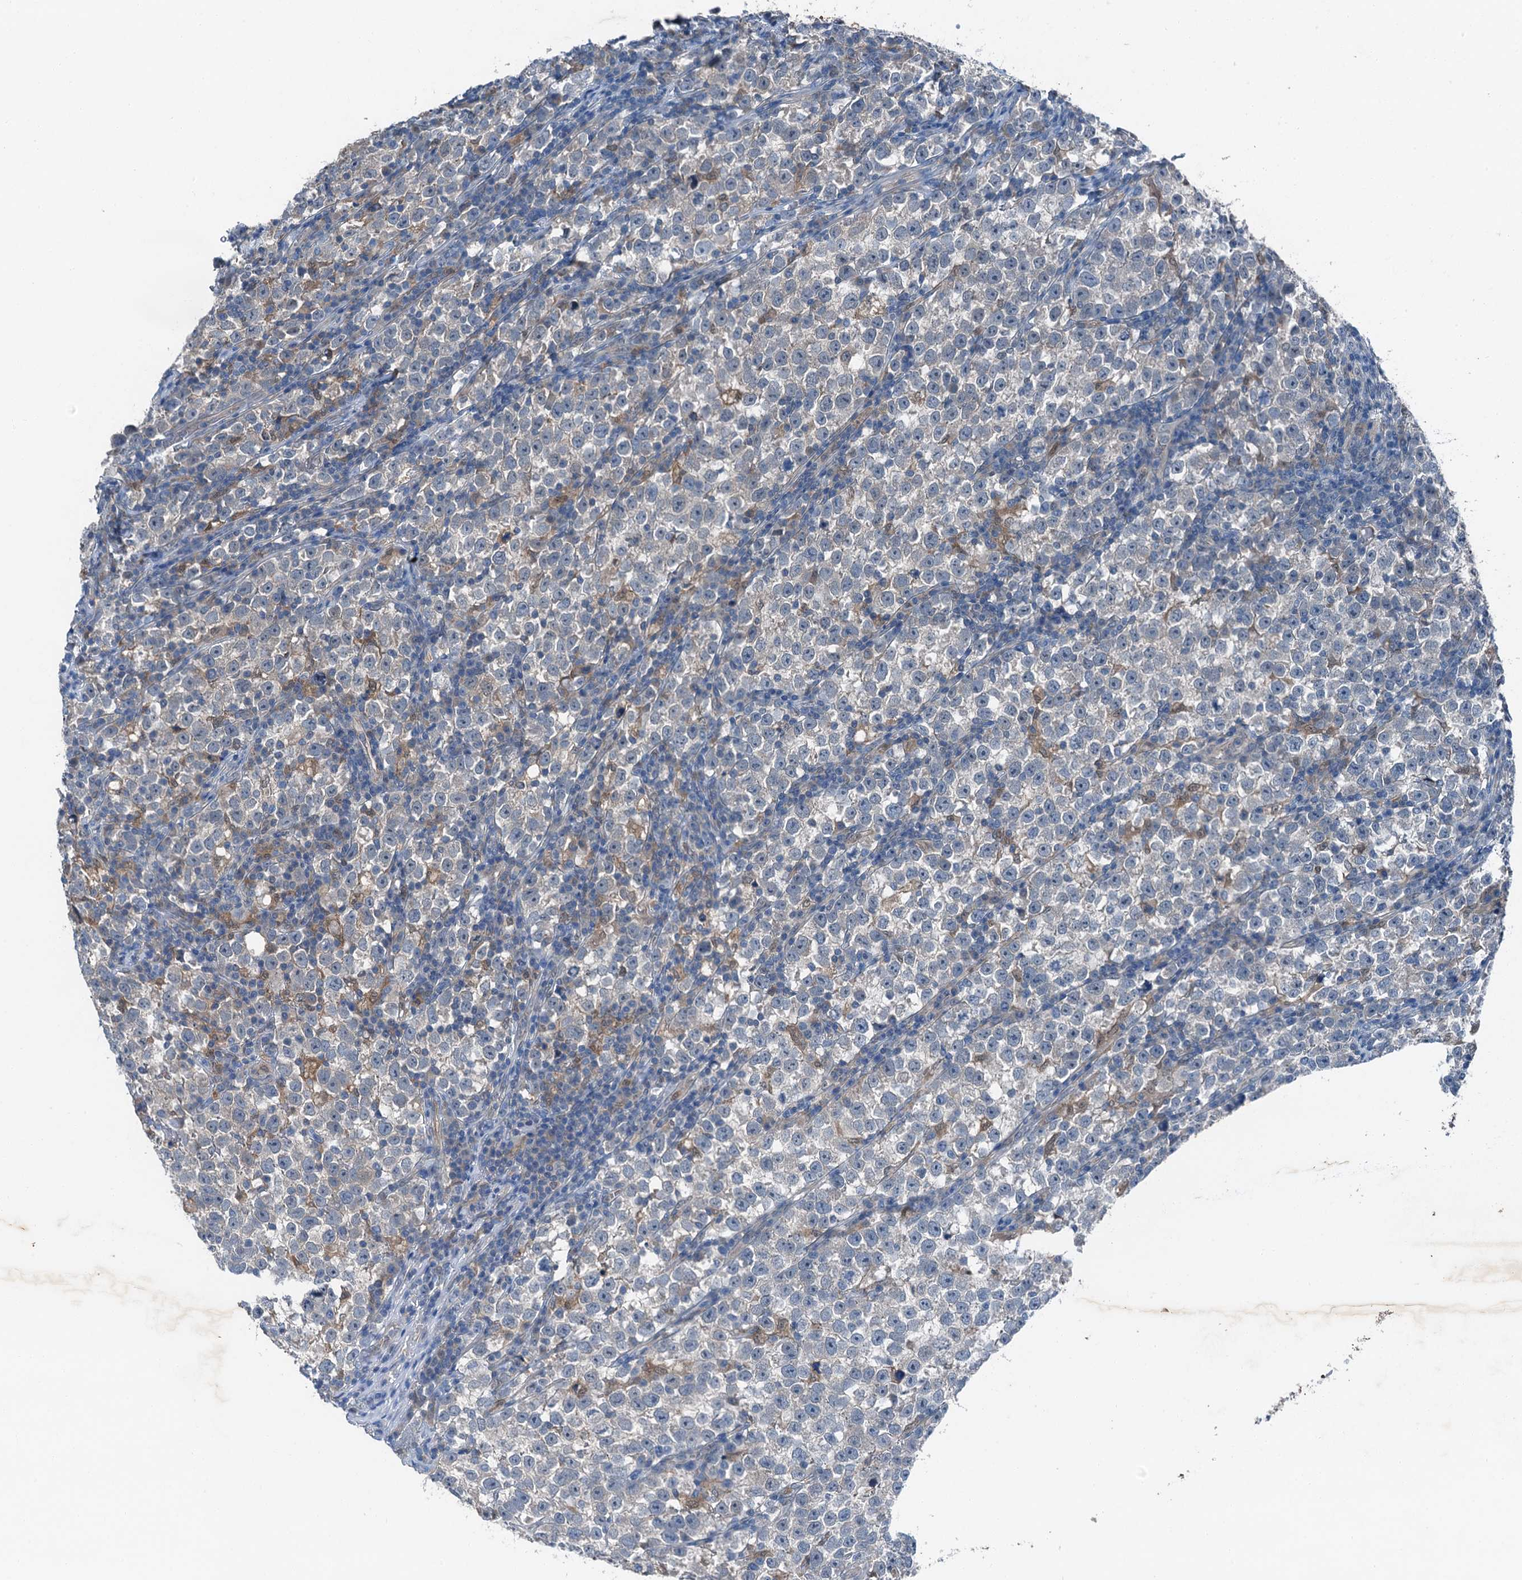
{"staining": {"intensity": "negative", "quantity": "none", "location": "none"}, "tissue": "testis cancer", "cell_type": "Tumor cells", "image_type": "cancer", "snomed": [{"axis": "morphology", "description": "Normal tissue, NOS"}, {"axis": "morphology", "description": "Seminoma, NOS"}, {"axis": "topography", "description": "Testis"}], "caption": "Tumor cells are negative for brown protein staining in seminoma (testis).", "gene": "RNH1", "patient": {"sex": "male", "age": 43}}